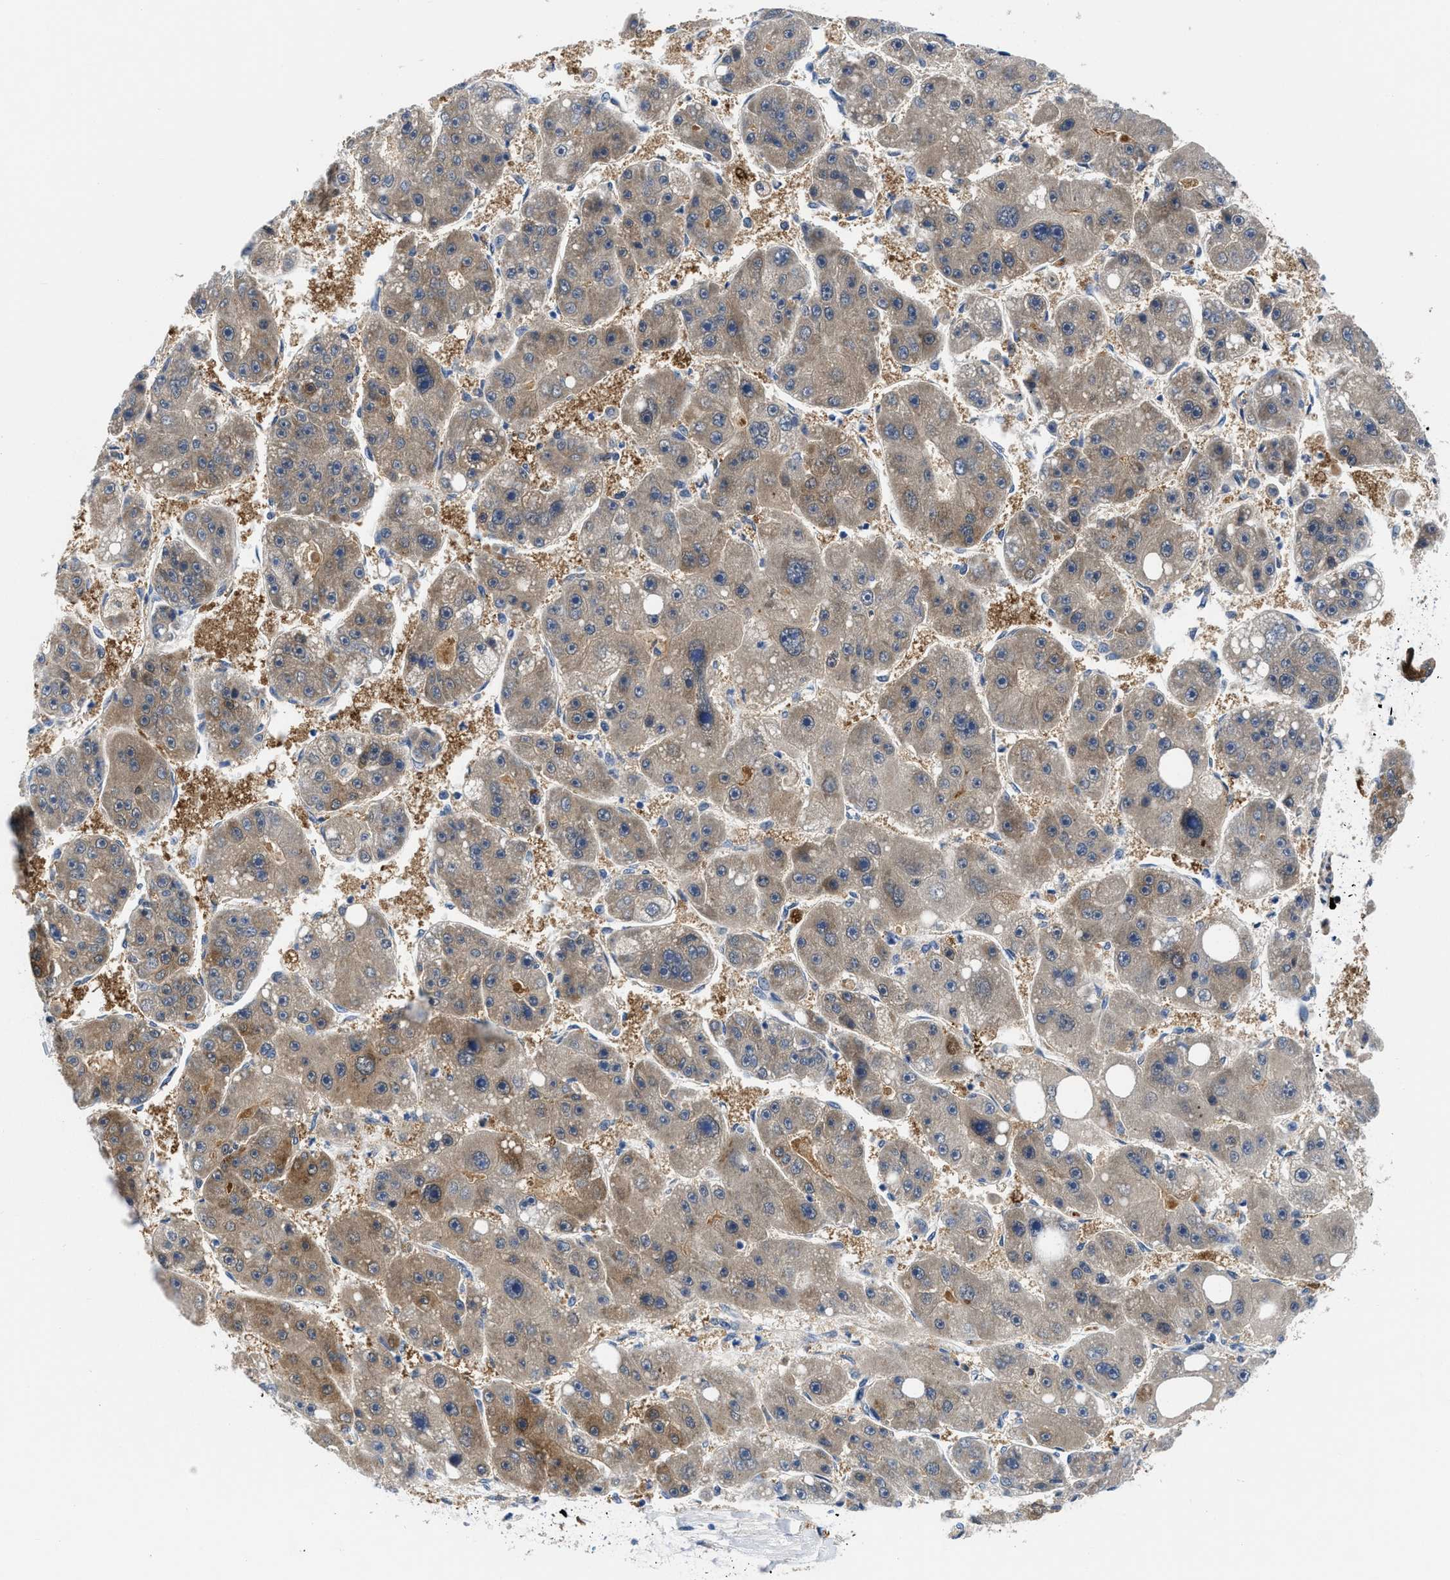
{"staining": {"intensity": "moderate", "quantity": "25%-75%", "location": "cytoplasmic/membranous"}, "tissue": "liver cancer", "cell_type": "Tumor cells", "image_type": "cancer", "snomed": [{"axis": "morphology", "description": "Carcinoma, Hepatocellular, NOS"}, {"axis": "topography", "description": "Liver"}], "caption": "A brown stain shows moderate cytoplasmic/membranous positivity of a protein in liver hepatocellular carcinoma tumor cells. Immunohistochemistry stains the protein of interest in brown and the nuclei are stained blue.", "gene": "CBR1", "patient": {"sex": "female", "age": 61}}